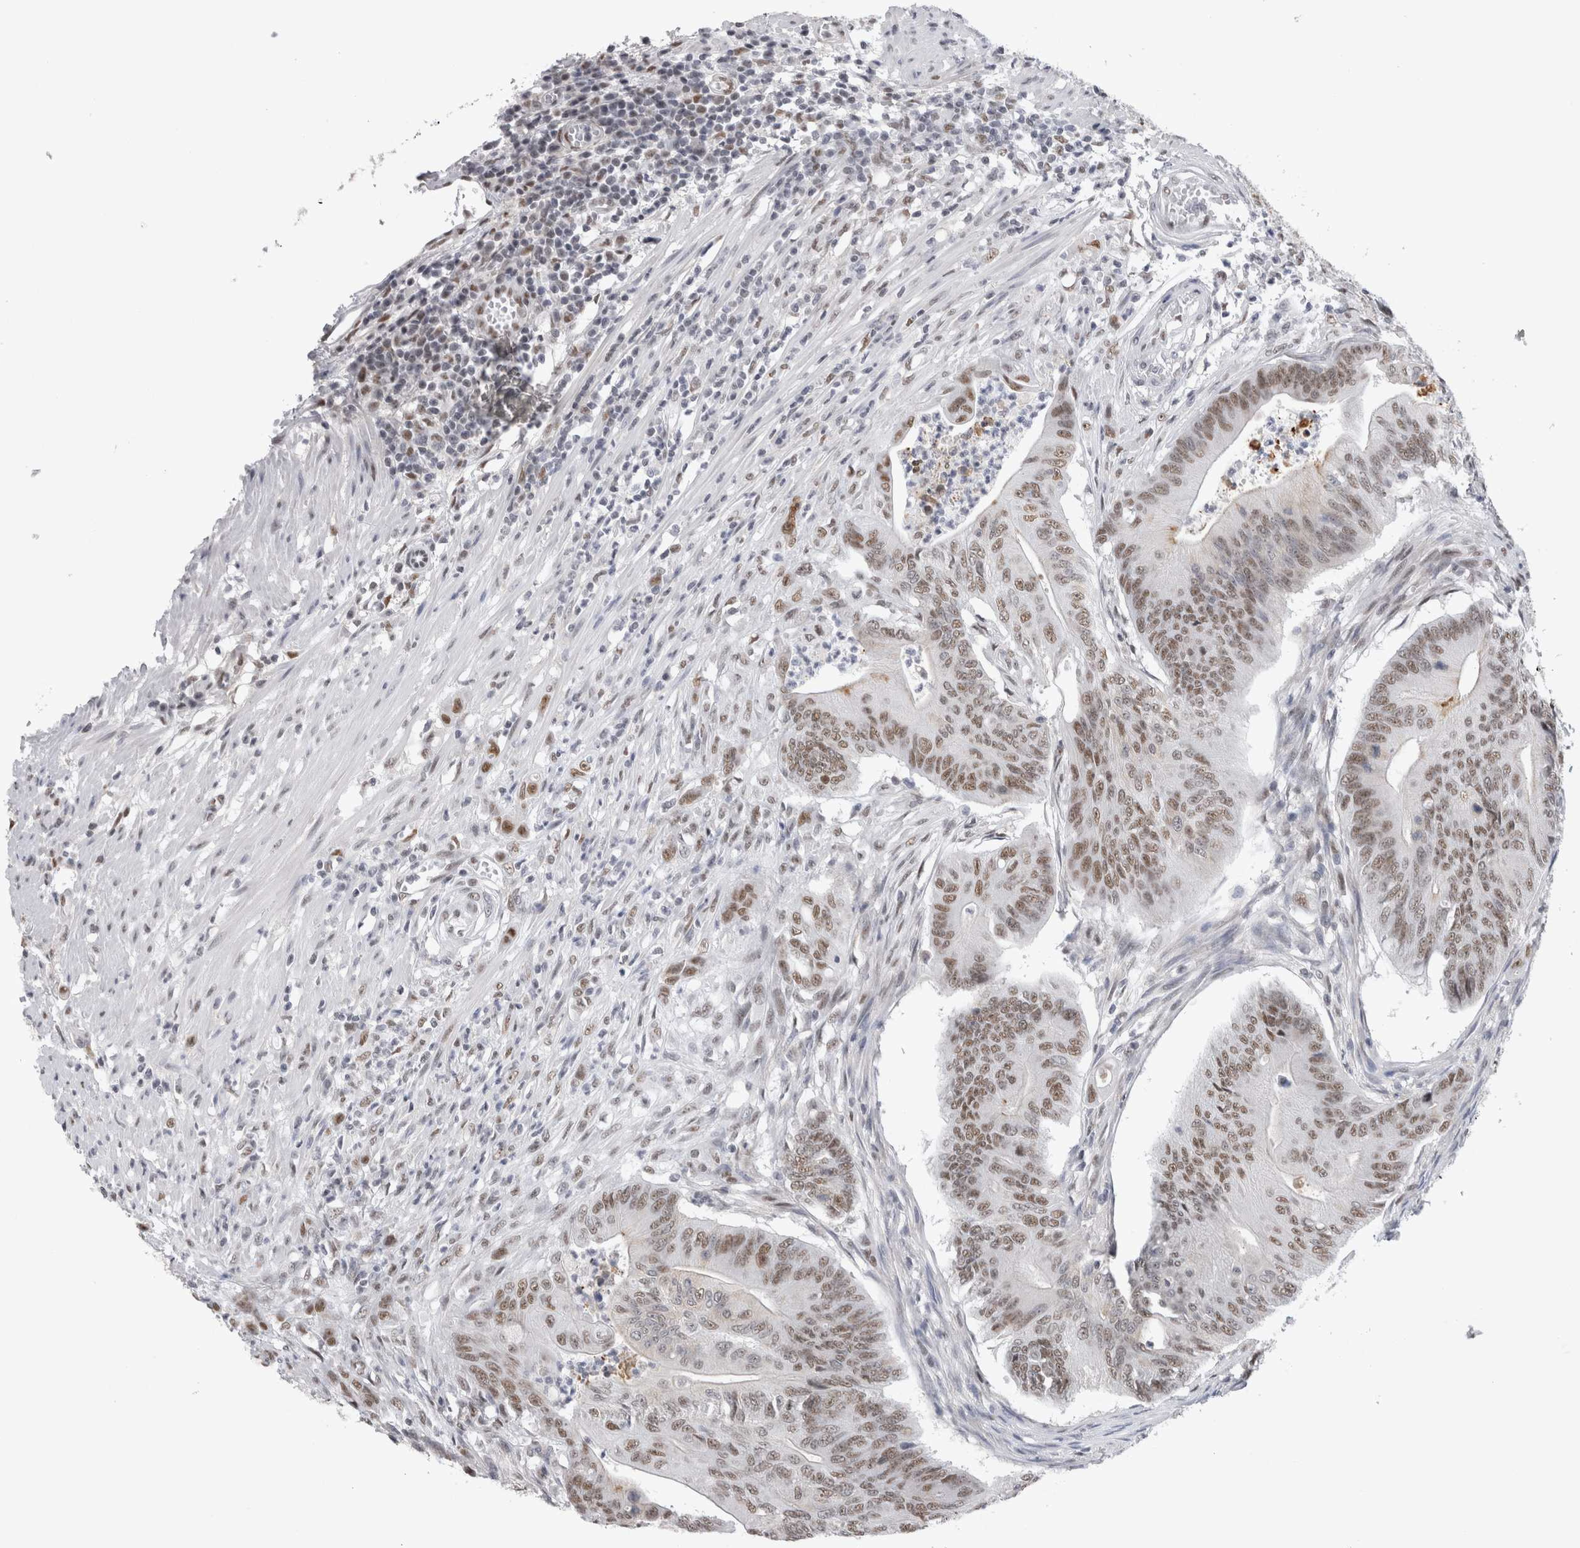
{"staining": {"intensity": "weak", "quantity": ">75%", "location": "nuclear"}, "tissue": "colorectal cancer", "cell_type": "Tumor cells", "image_type": "cancer", "snomed": [{"axis": "morphology", "description": "Adenoma, NOS"}, {"axis": "morphology", "description": "Adenocarcinoma, NOS"}, {"axis": "topography", "description": "Colon"}], "caption": "Immunohistochemistry (IHC) (DAB (3,3'-diaminobenzidine)) staining of colorectal cancer (adenoma) demonstrates weak nuclear protein expression in approximately >75% of tumor cells. (IHC, brightfield microscopy, high magnification).", "gene": "API5", "patient": {"sex": "male", "age": 79}}